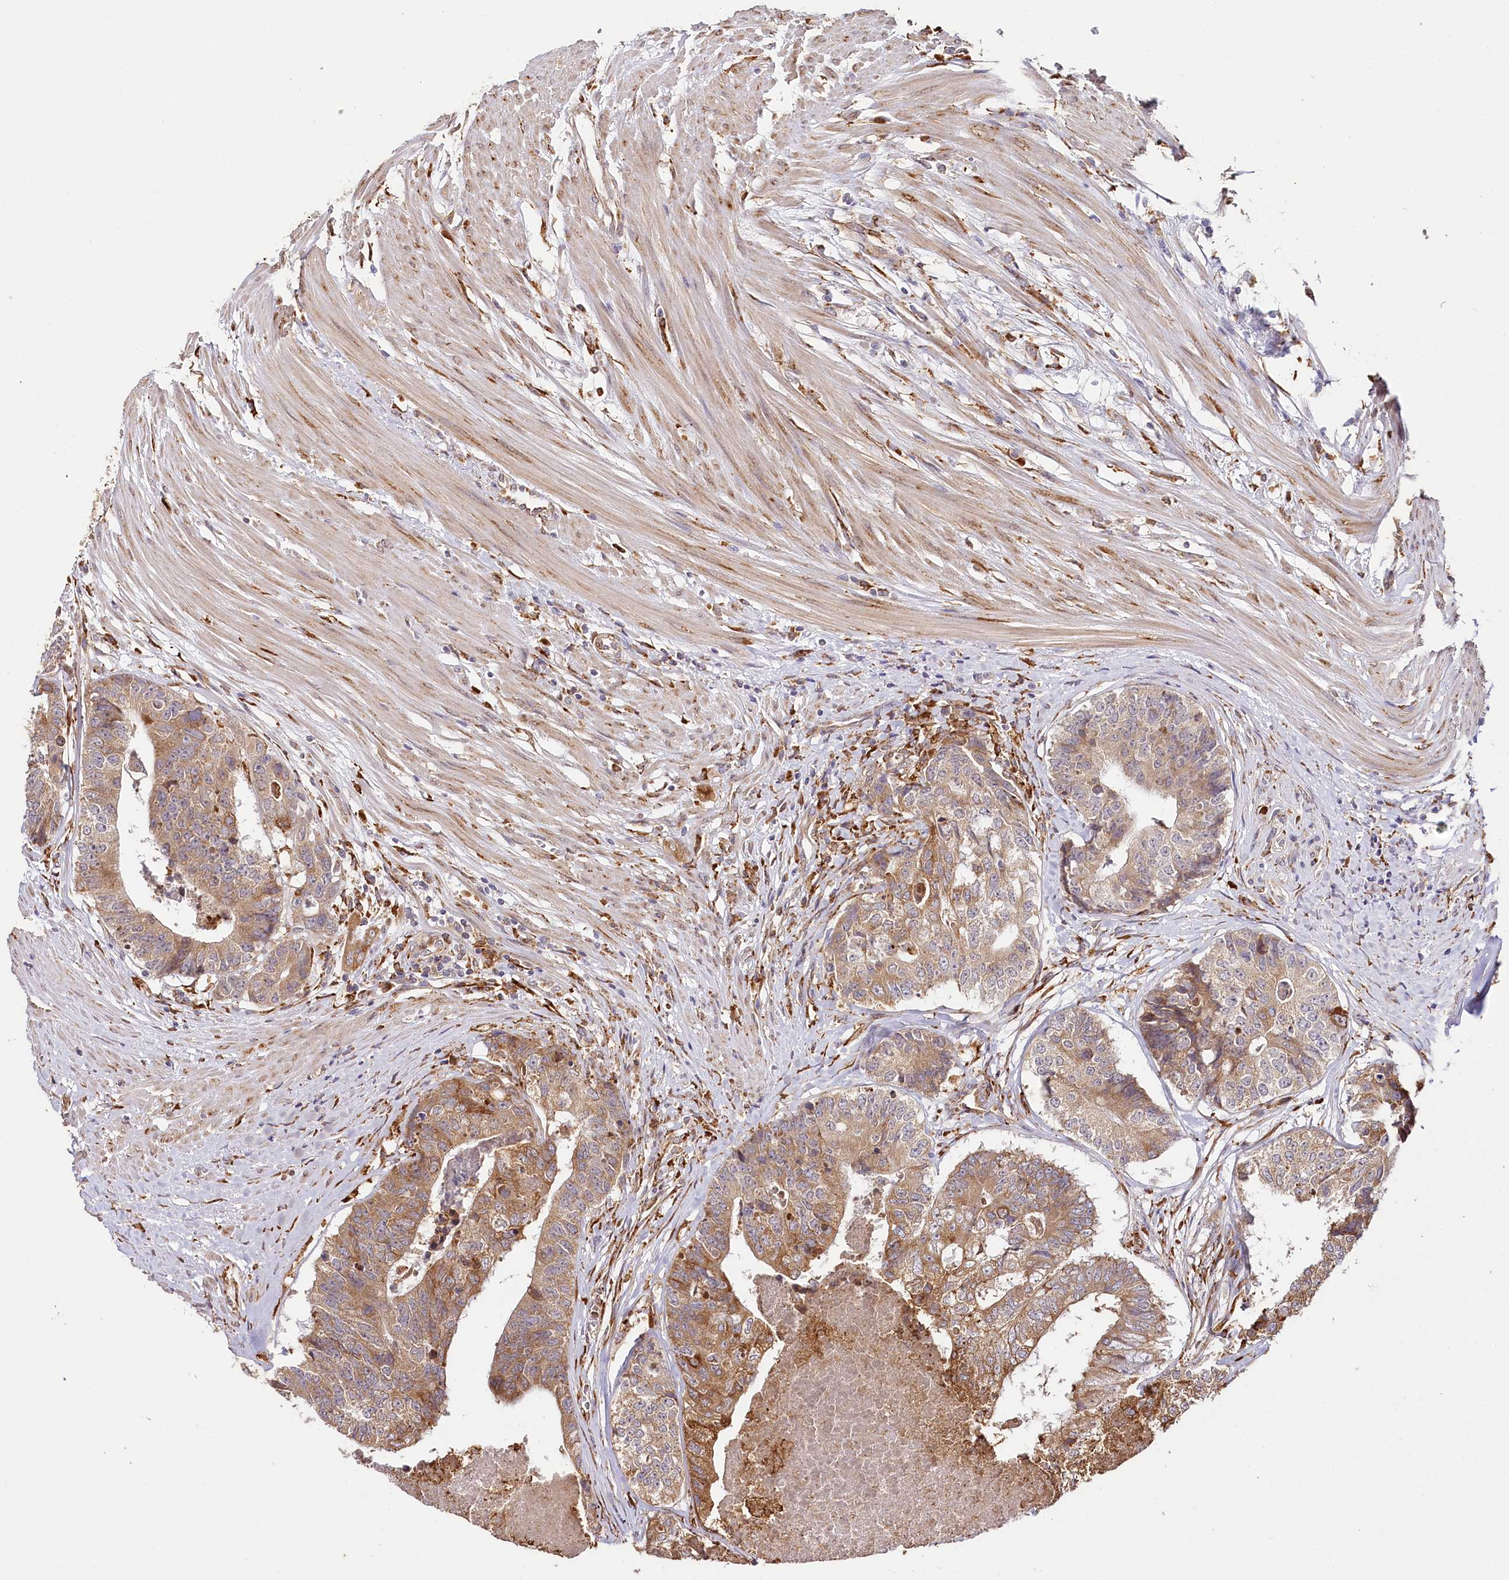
{"staining": {"intensity": "strong", "quantity": "25%-75%", "location": "cytoplasmic/membranous"}, "tissue": "colorectal cancer", "cell_type": "Tumor cells", "image_type": "cancer", "snomed": [{"axis": "morphology", "description": "Adenocarcinoma, NOS"}, {"axis": "topography", "description": "Colon"}], "caption": "DAB (3,3'-diaminobenzidine) immunohistochemical staining of adenocarcinoma (colorectal) shows strong cytoplasmic/membranous protein staining in about 25%-75% of tumor cells.", "gene": "VEGFA", "patient": {"sex": "female", "age": 67}}